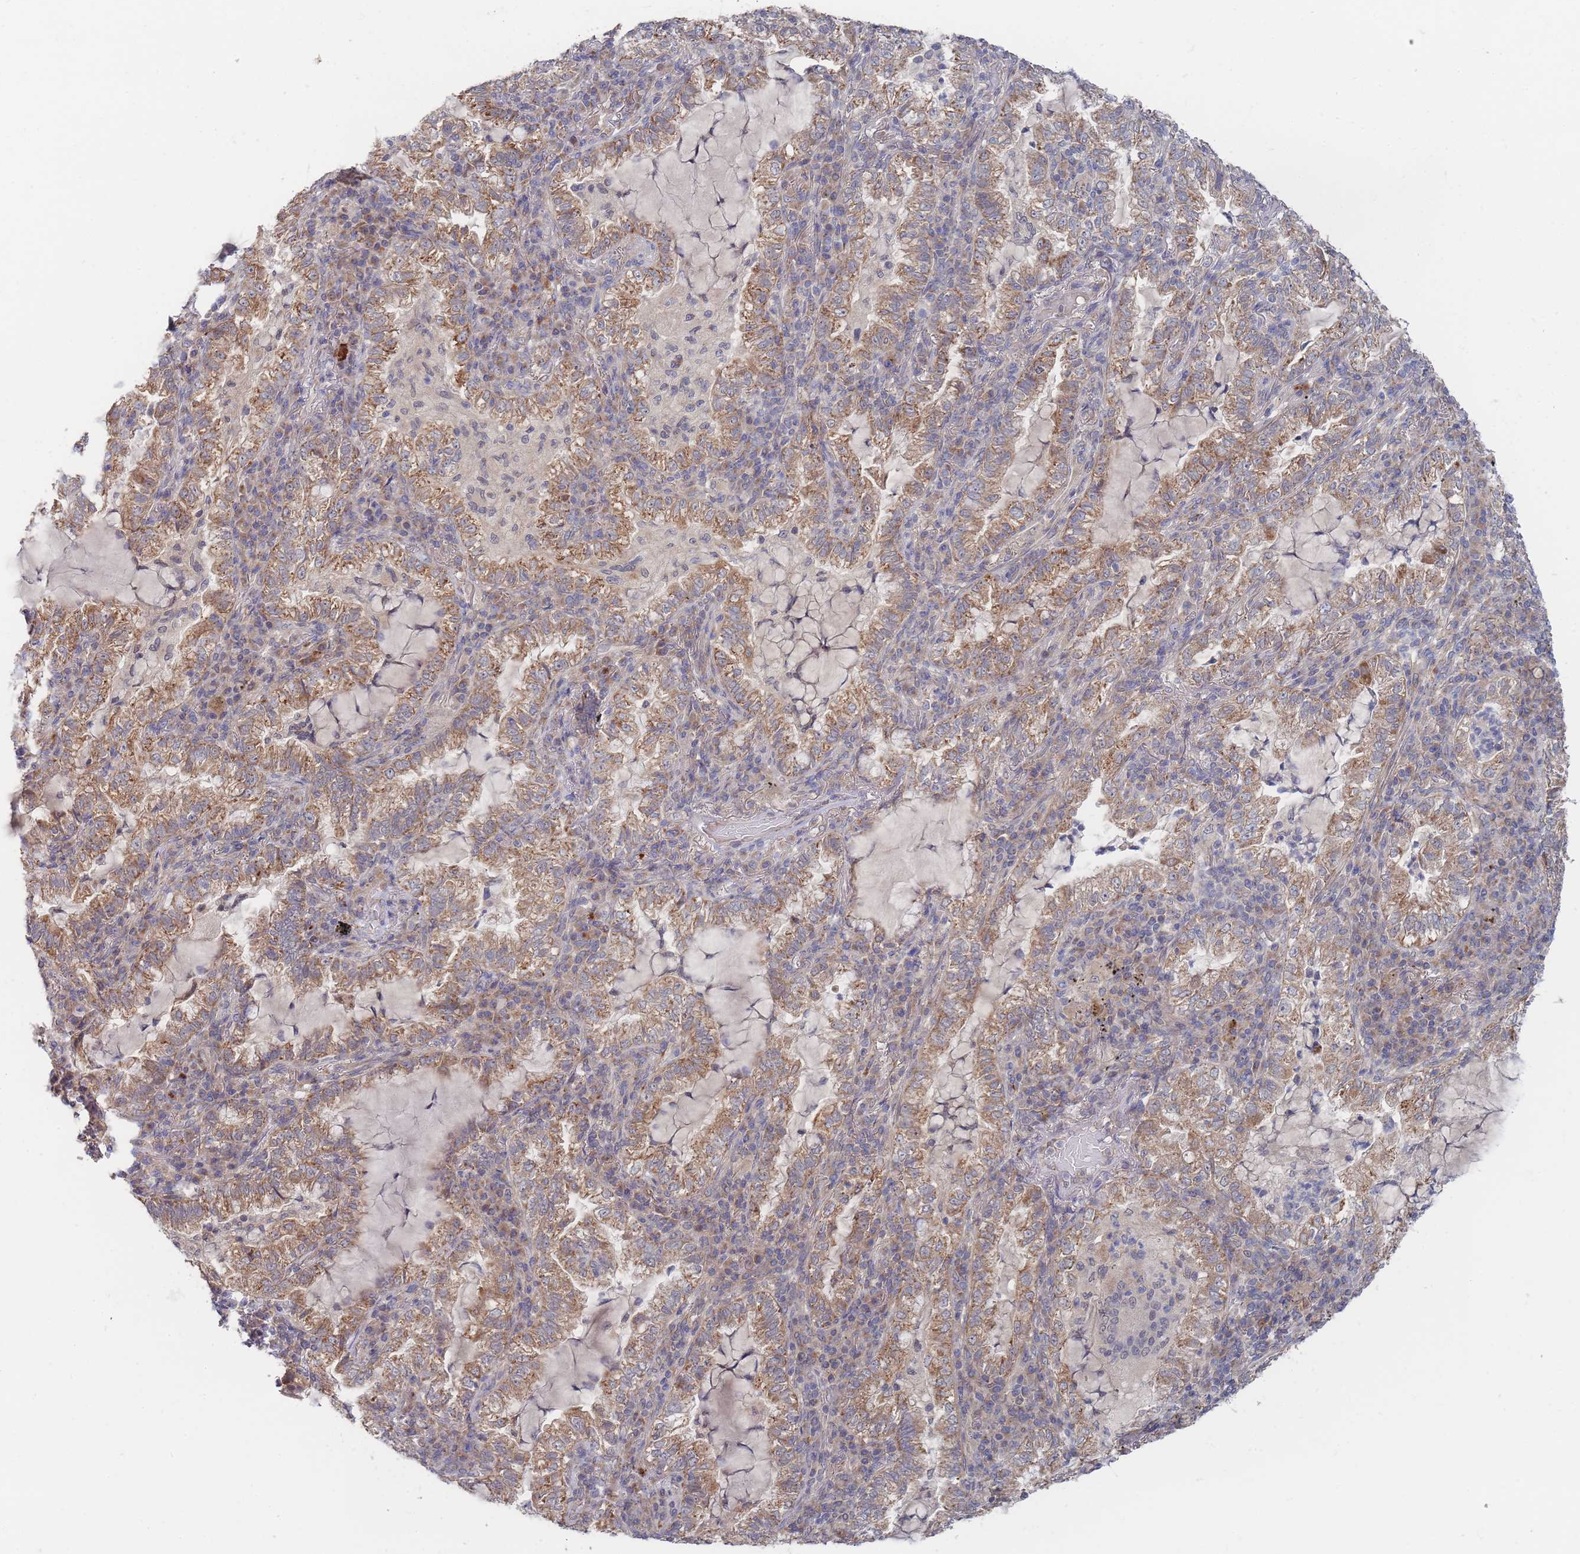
{"staining": {"intensity": "moderate", "quantity": ">75%", "location": "cytoplasmic/membranous"}, "tissue": "lung cancer", "cell_type": "Tumor cells", "image_type": "cancer", "snomed": [{"axis": "morphology", "description": "Adenocarcinoma, NOS"}, {"axis": "topography", "description": "Lung"}], "caption": "Adenocarcinoma (lung) stained with DAB IHC reveals medium levels of moderate cytoplasmic/membranous expression in approximately >75% of tumor cells.", "gene": "SLC35F5", "patient": {"sex": "female", "age": 73}}